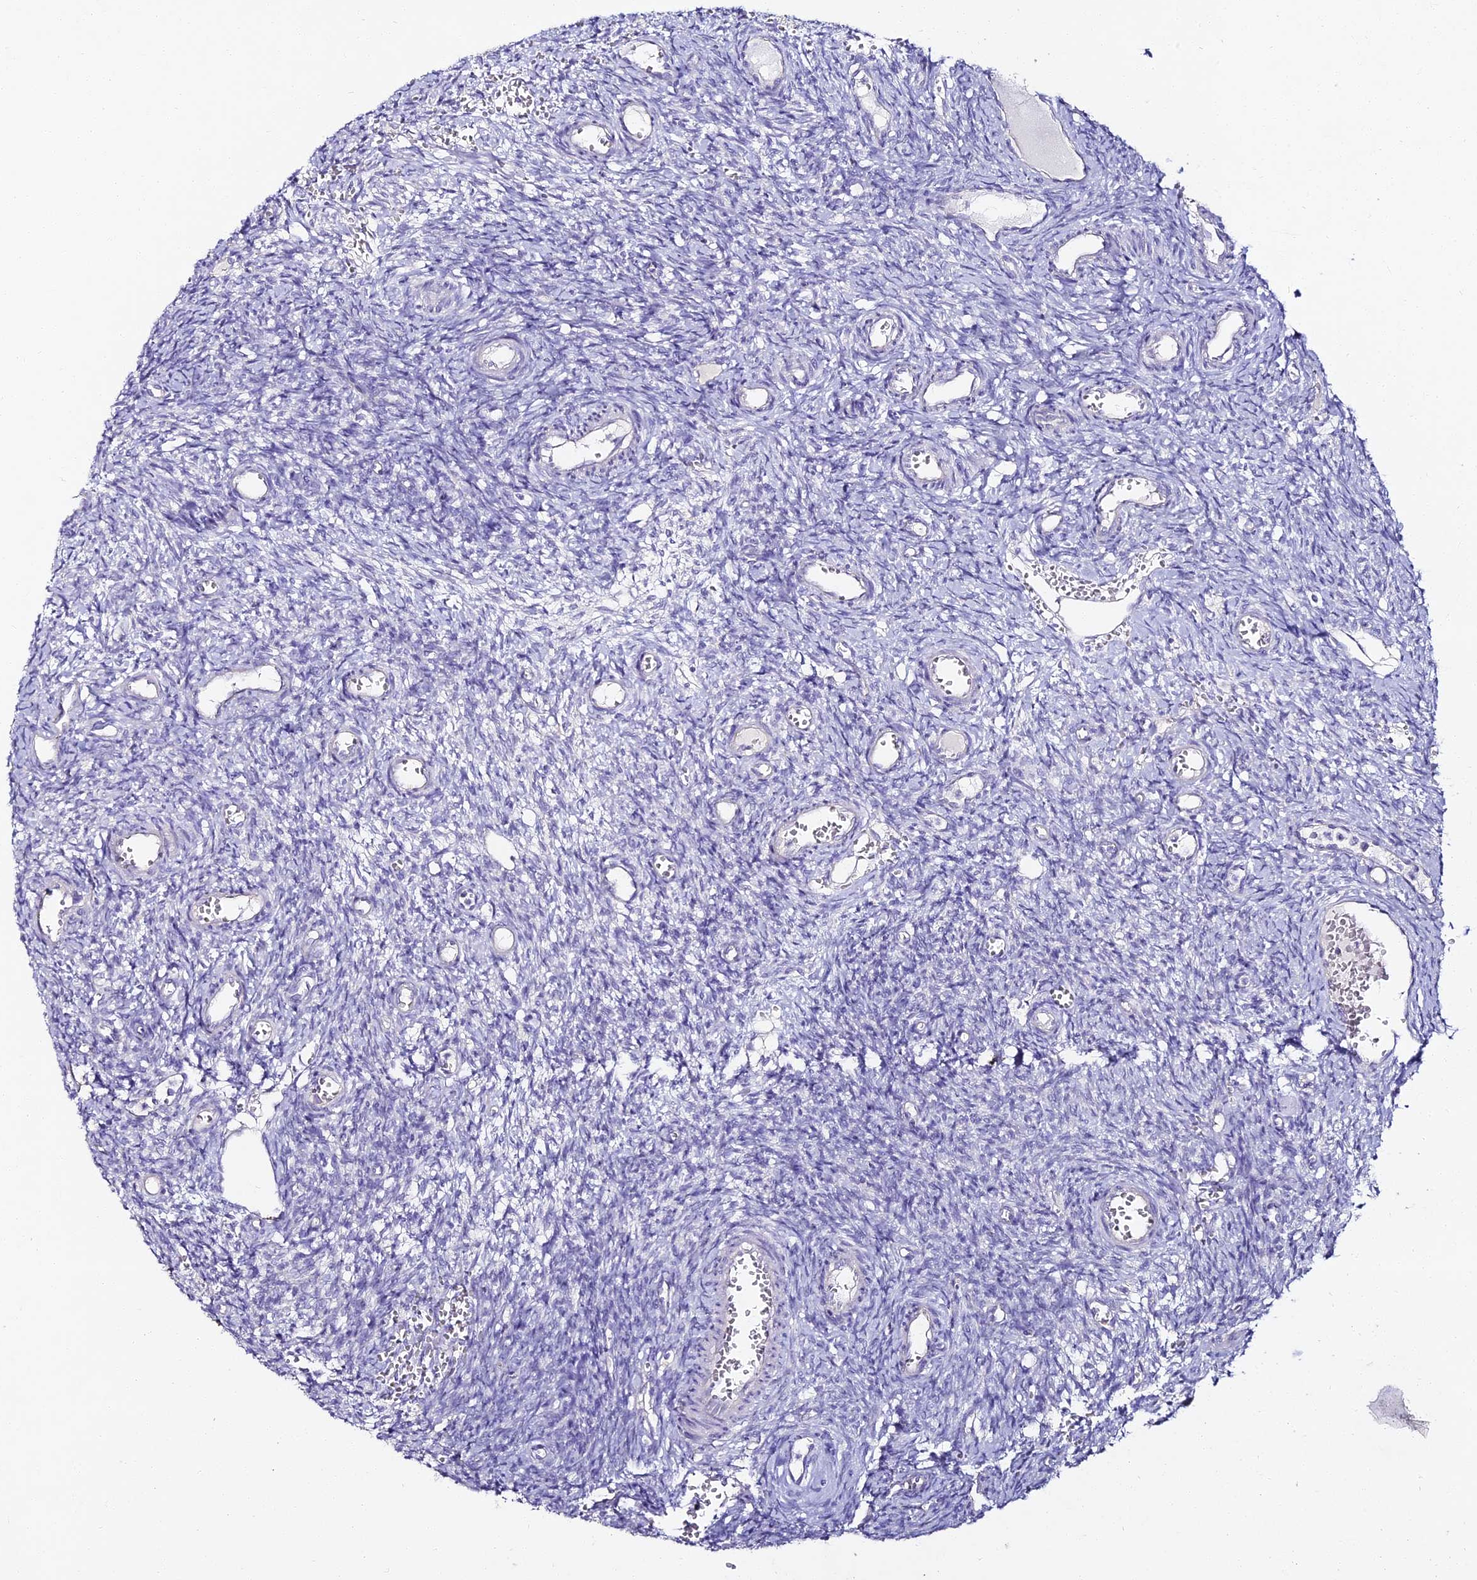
{"staining": {"intensity": "negative", "quantity": "none", "location": "none"}, "tissue": "ovary", "cell_type": "Ovarian stroma cells", "image_type": "normal", "snomed": [{"axis": "morphology", "description": "Normal tissue, NOS"}, {"axis": "topography", "description": "Ovary"}], "caption": "Ovary stained for a protein using immunohistochemistry (IHC) shows no expression ovarian stroma cells.", "gene": "ALPG", "patient": {"sex": "female", "age": 39}}